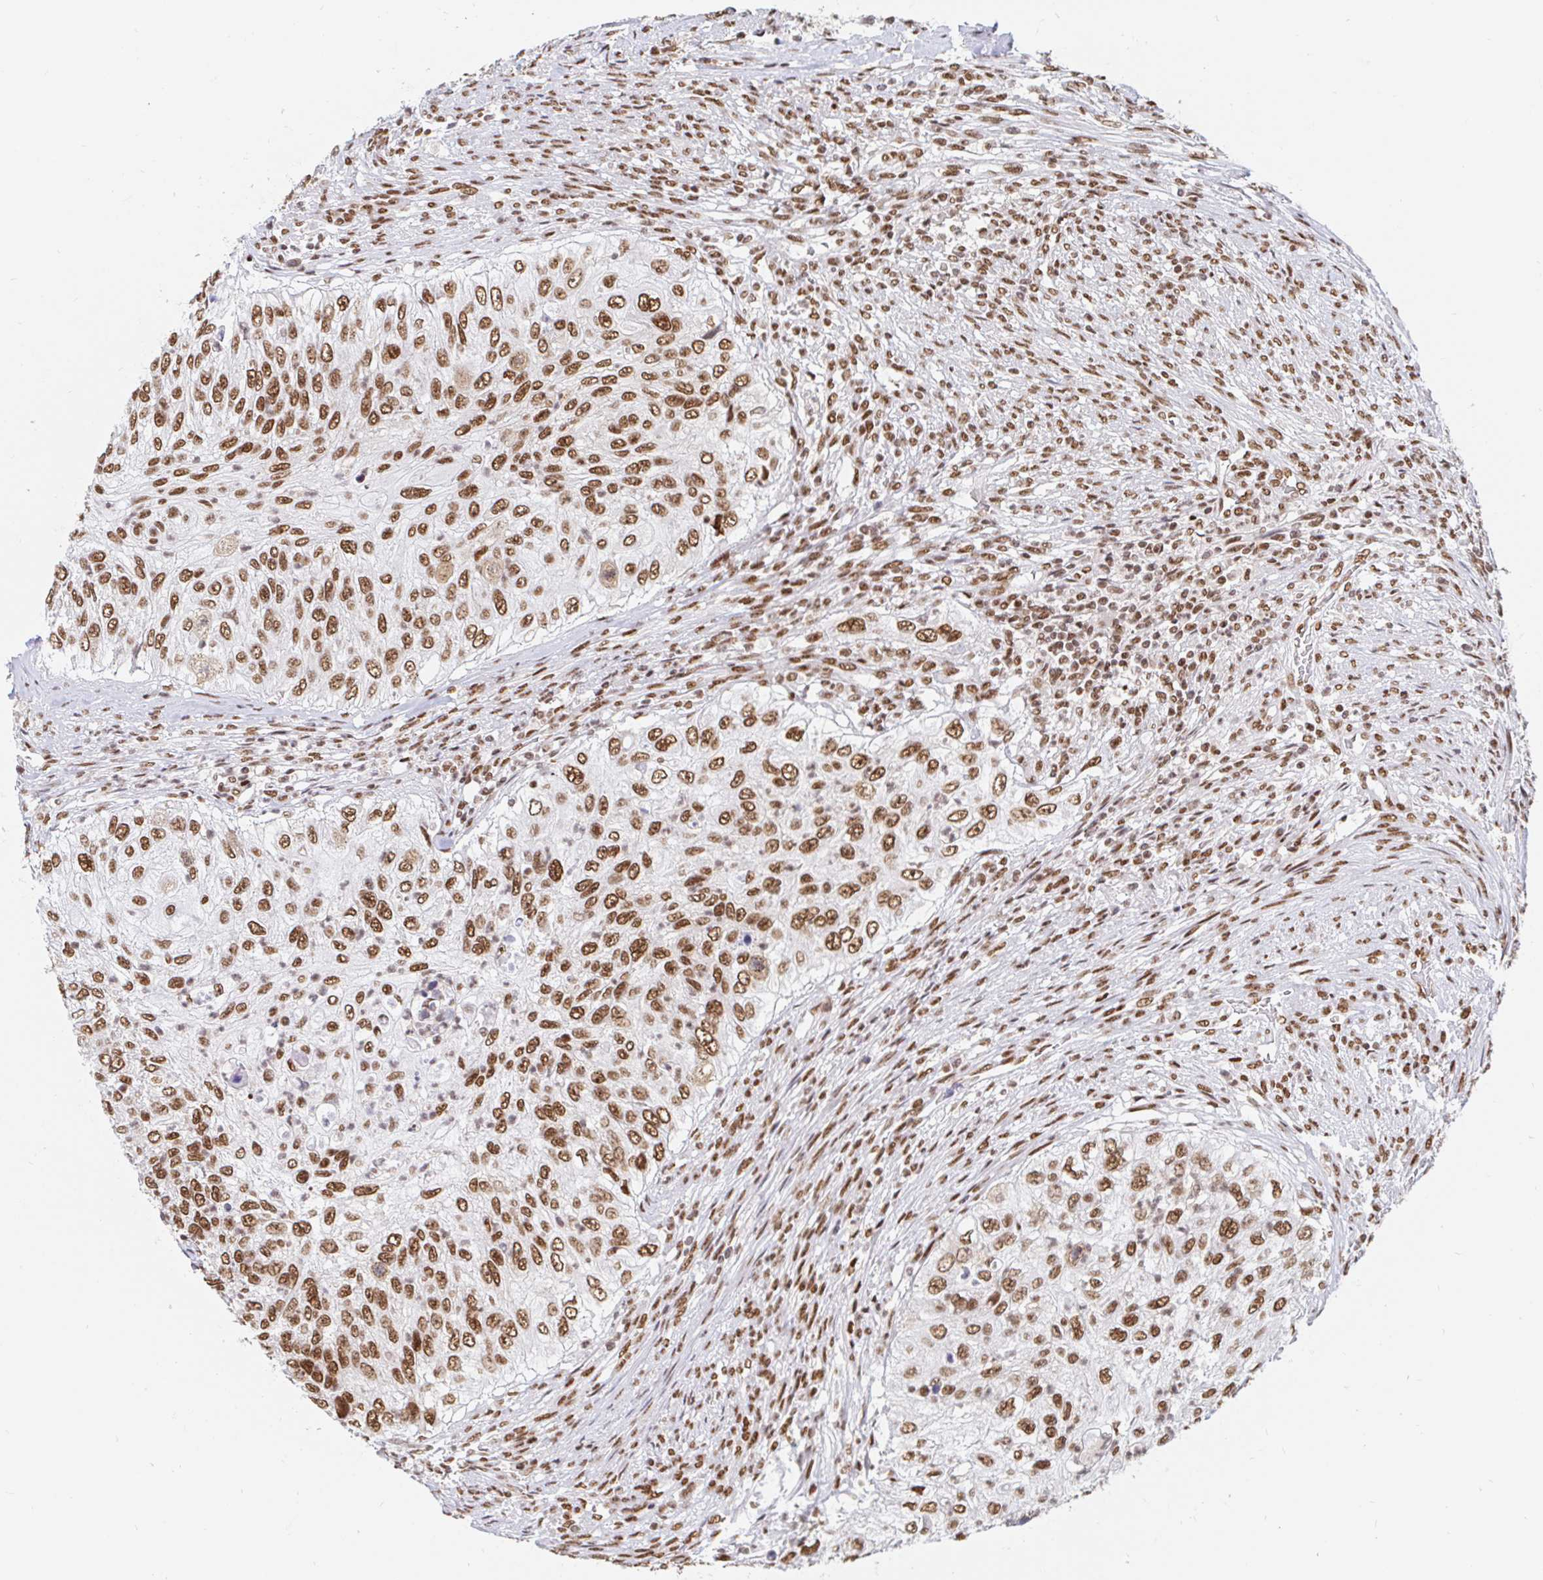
{"staining": {"intensity": "moderate", "quantity": ">75%", "location": "nuclear"}, "tissue": "urothelial cancer", "cell_type": "Tumor cells", "image_type": "cancer", "snomed": [{"axis": "morphology", "description": "Urothelial carcinoma, High grade"}, {"axis": "topography", "description": "Urinary bladder"}], "caption": "Tumor cells display medium levels of moderate nuclear staining in approximately >75% of cells in high-grade urothelial carcinoma.", "gene": "RBMX", "patient": {"sex": "female", "age": 60}}